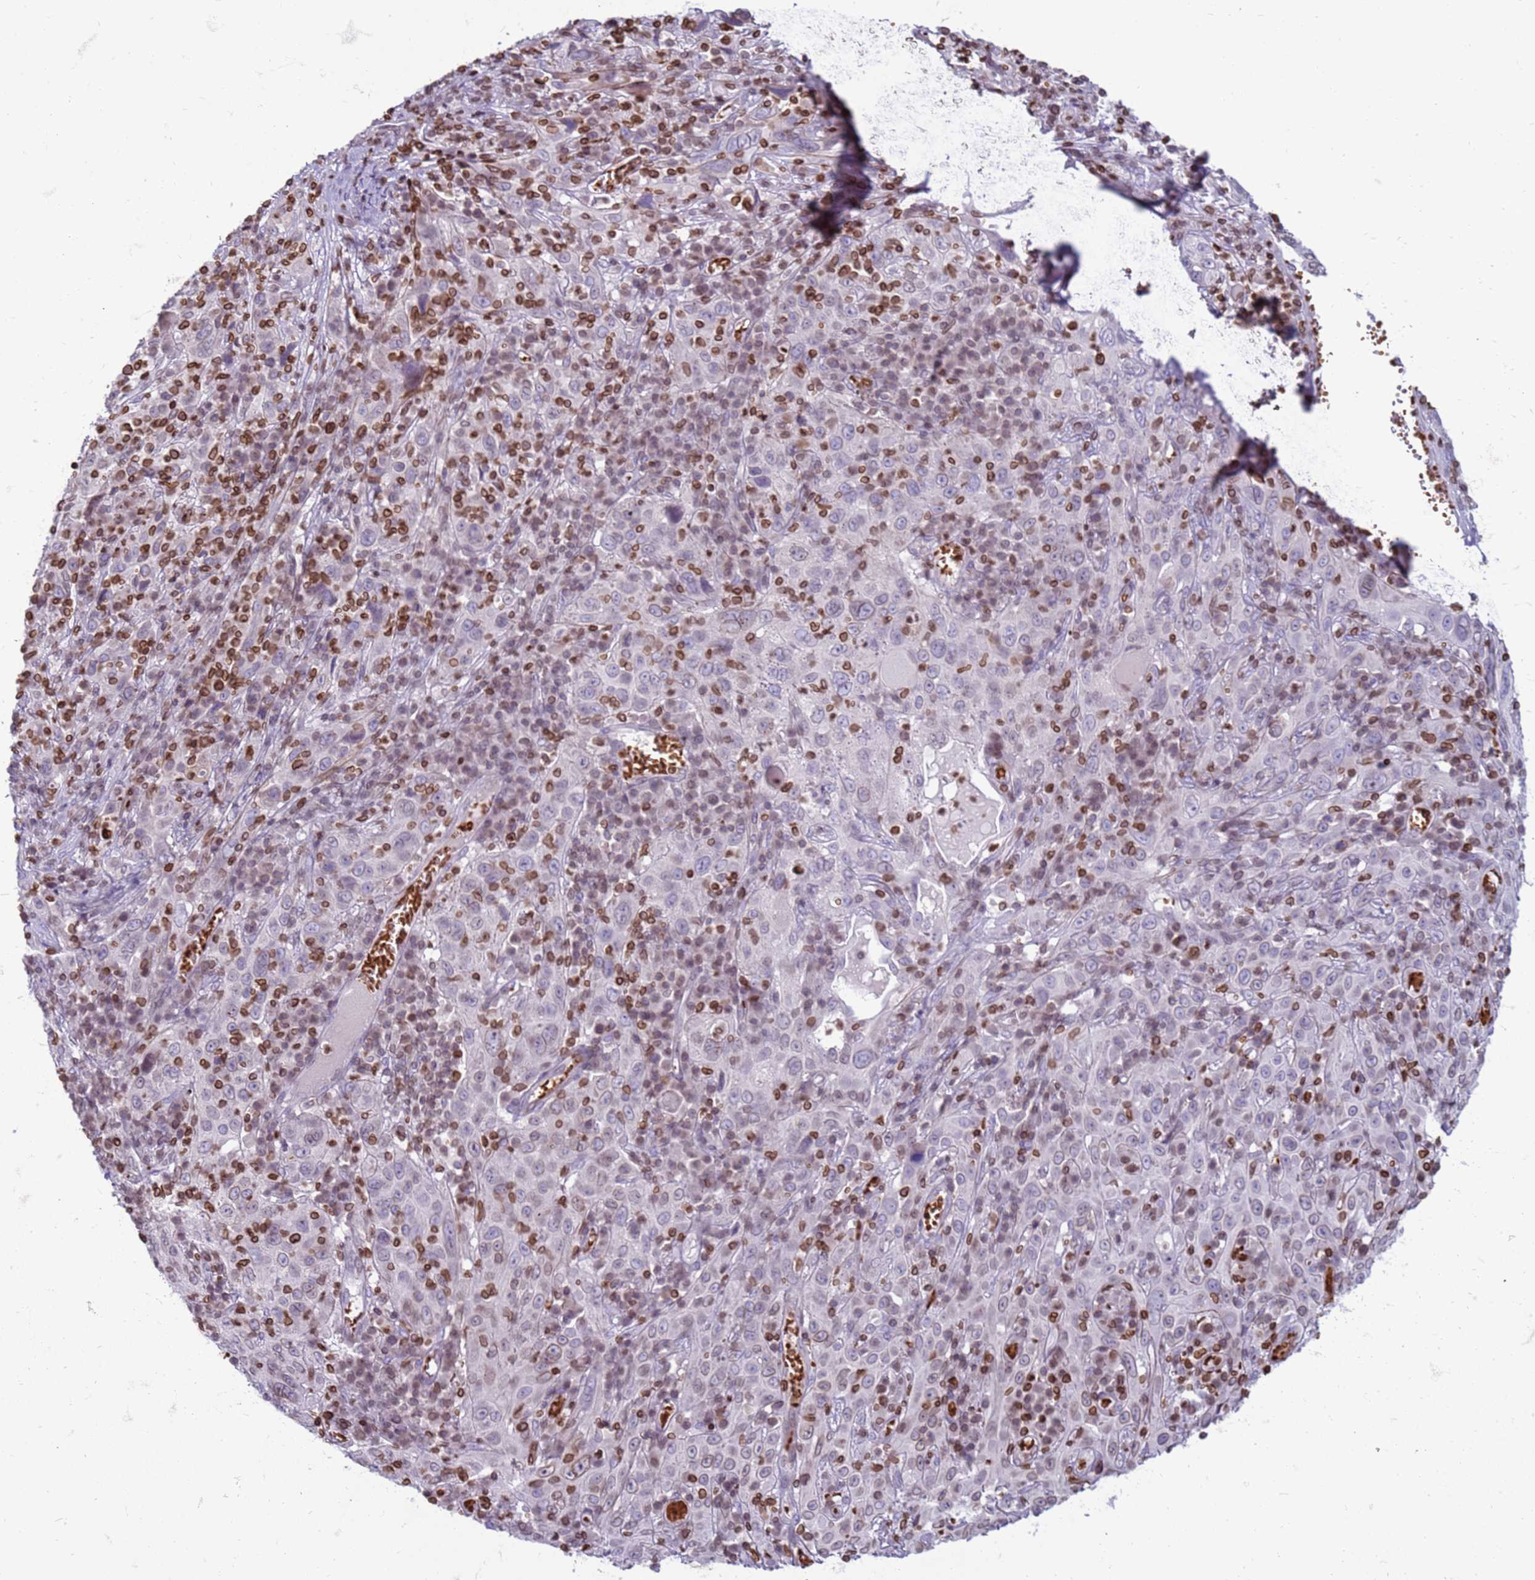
{"staining": {"intensity": "weak", "quantity": "<25%", "location": "cytoplasmic/membranous,nuclear"}, "tissue": "cervical cancer", "cell_type": "Tumor cells", "image_type": "cancer", "snomed": [{"axis": "morphology", "description": "Squamous cell carcinoma, NOS"}, {"axis": "topography", "description": "Cervix"}], "caption": "Tumor cells are negative for protein expression in human cervical cancer. Nuclei are stained in blue.", "gene": "METTL25B", "patient": {"sex": "female", "age": 46}}